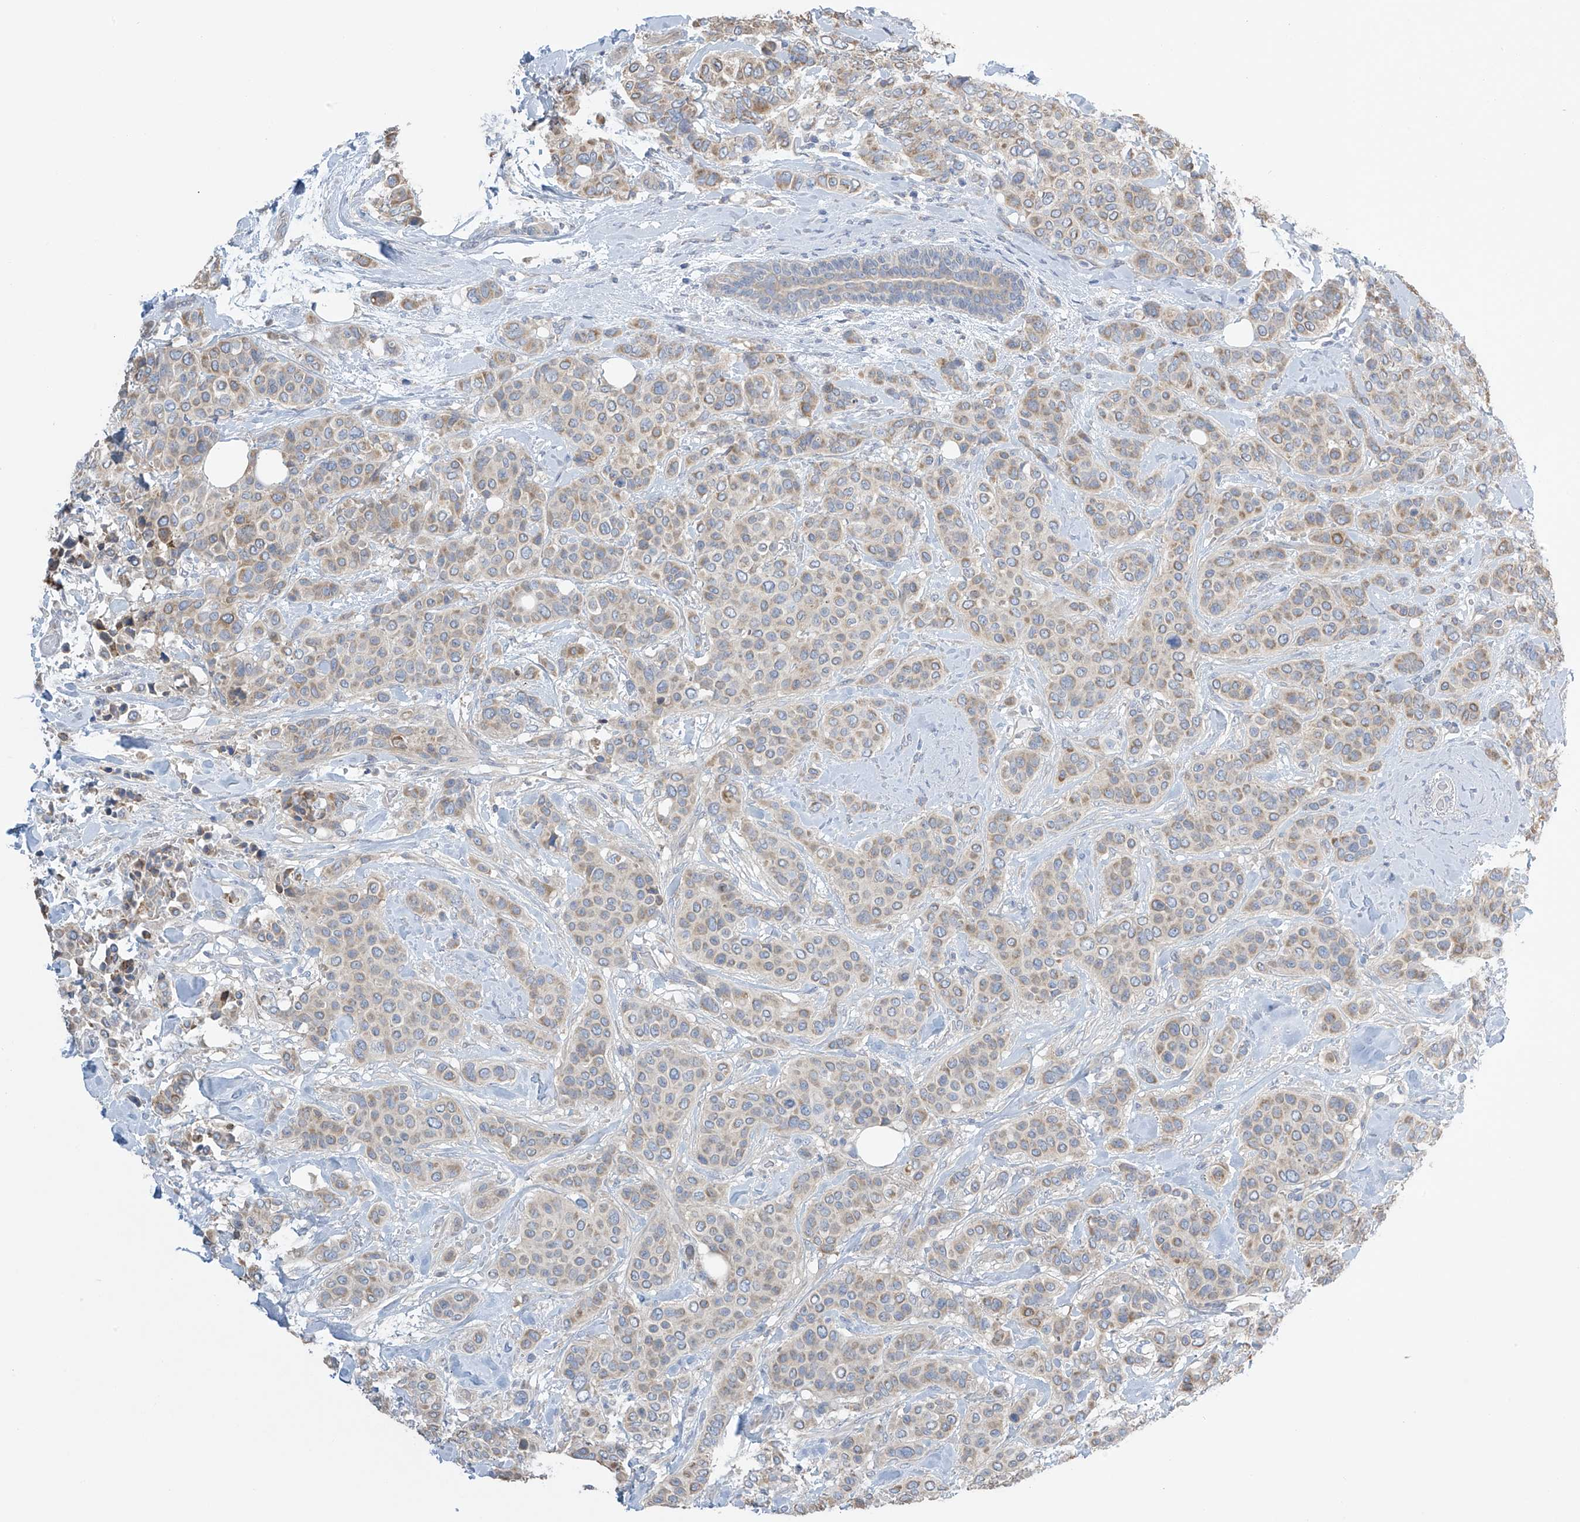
{"staining": {"intensity": "weak", "quantity": "25%-75%", "location": "cytoplasmic/membranous"}, "tissue": "breast cancer", "cell_type": "Tumor cells", "image_type": "cancer", "snomed": [{"axis": "morphology", "description": "Lobular carcinoma"}, {"axis": "topography", "description": "Breast"}], "caption": "The image displays immunohistochemical staining of lobular carcinoma (breast). There is weak cytoplasmic/membranous staining is identified in approximately 25%-75% of tumor cells.", "gene": "PNPT1", "patient": {"sex": "female", "age": 51}}